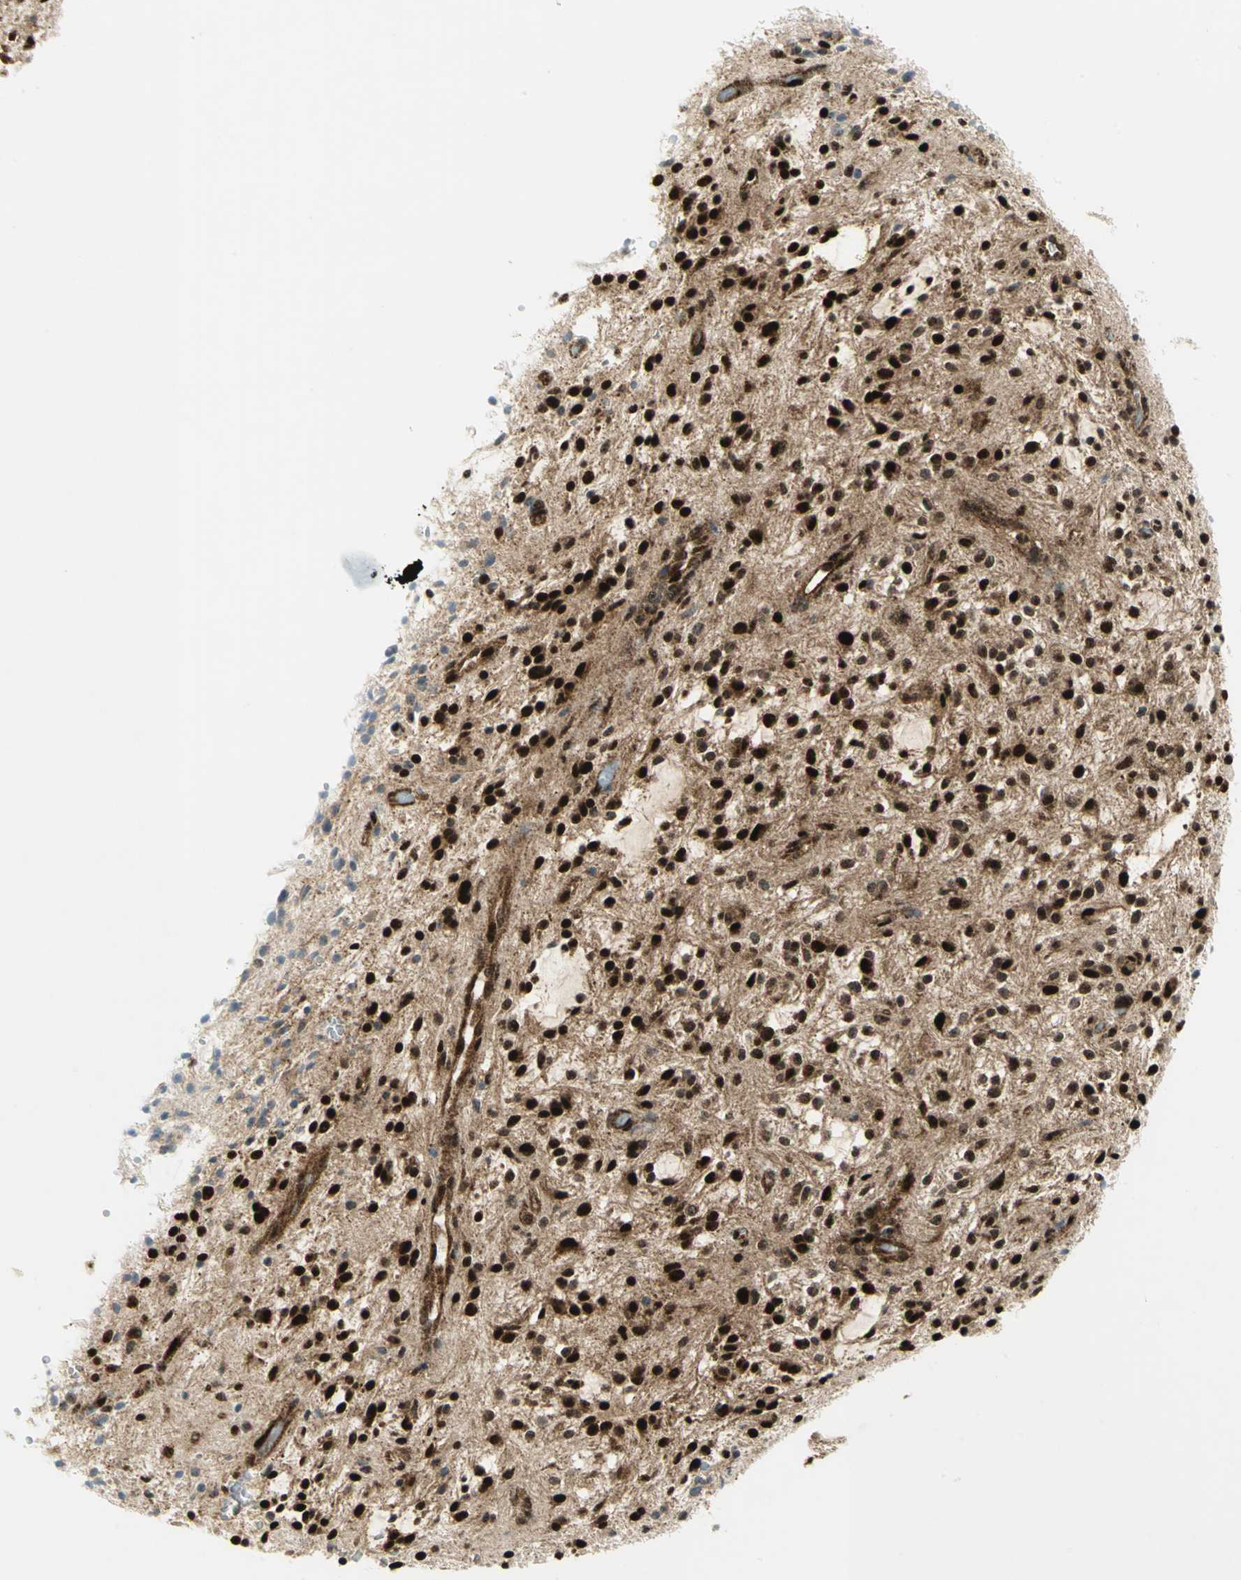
{"staining": {"intensity": "strong", "quantity": ">75%", "location": "cytoplasmic/membranous,nuclear"}, "tissue": "glioma", "cell_type": "Tumor cells", "image_type": "cancer", "snomed": [{"axis": "morphology", "description": "Glioma, malignant, NOS"}, {"axis": "topography", "description": "Cerebellum"}], "caption": "Immunohistochemical staining of glioma (malignant) displays strong cytoplasmic/membranous and nuclear protein staining in approximately >75% of tumor cells.", "gene": "COPS5", "patient": {"sex": "female", "age": 10}}